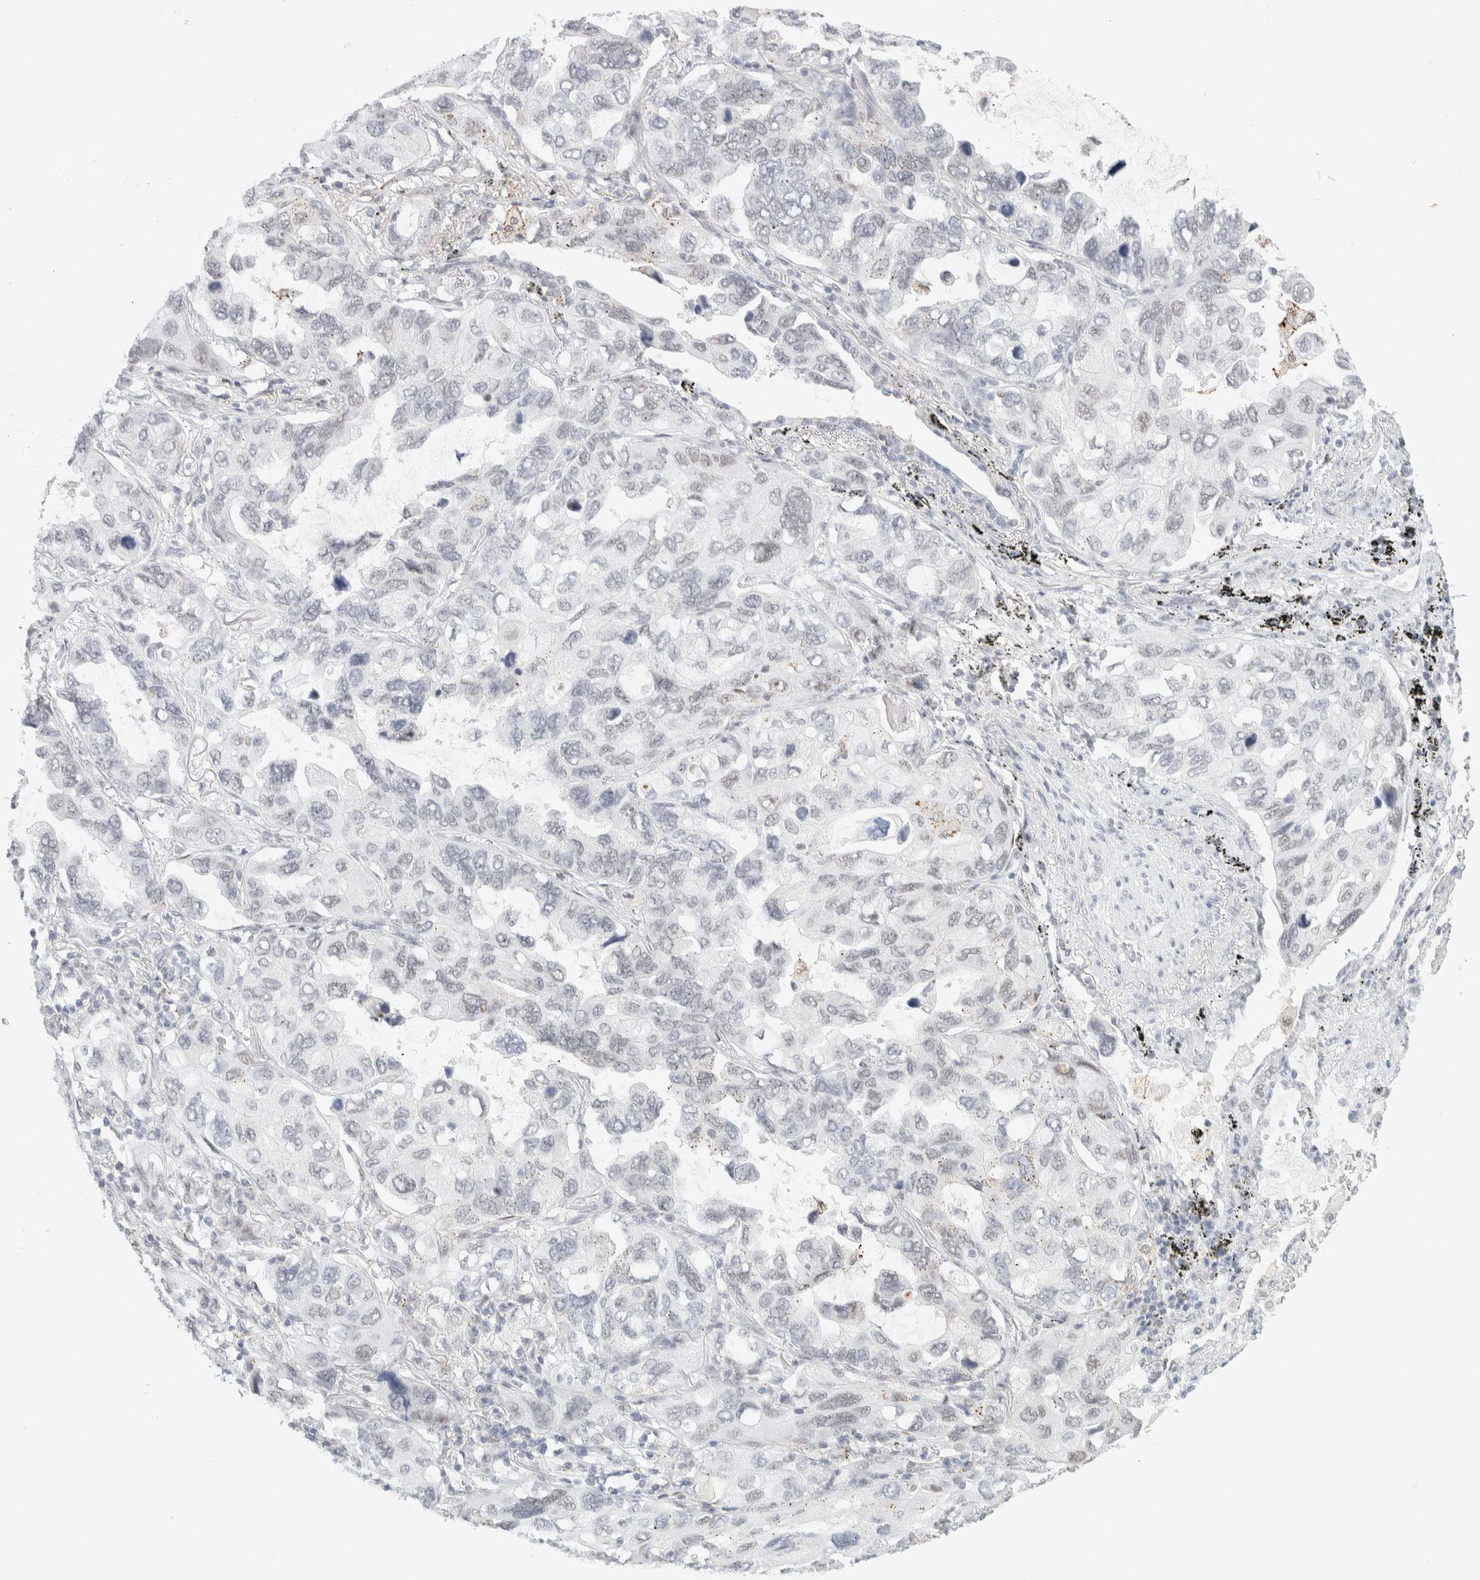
{"staining": {"intensity": "negative", "quantity": "none", "location": "none"}, "tissue": "lung cancer", "cell_type": "Tumor cells", "image_type": "cancer", "snomed": [{"axis": "morphology", "description": "Squamous cell carcinoma, NOS"}, {"axis": "topography", "description": "Lung"}], "caption": "Immunohistochemical staining of lung squamous cell carcinoma reveals no significant positivity in tumor cells.", "gene": "CDH17", "patient": {"sex": "female", "age": 73}}